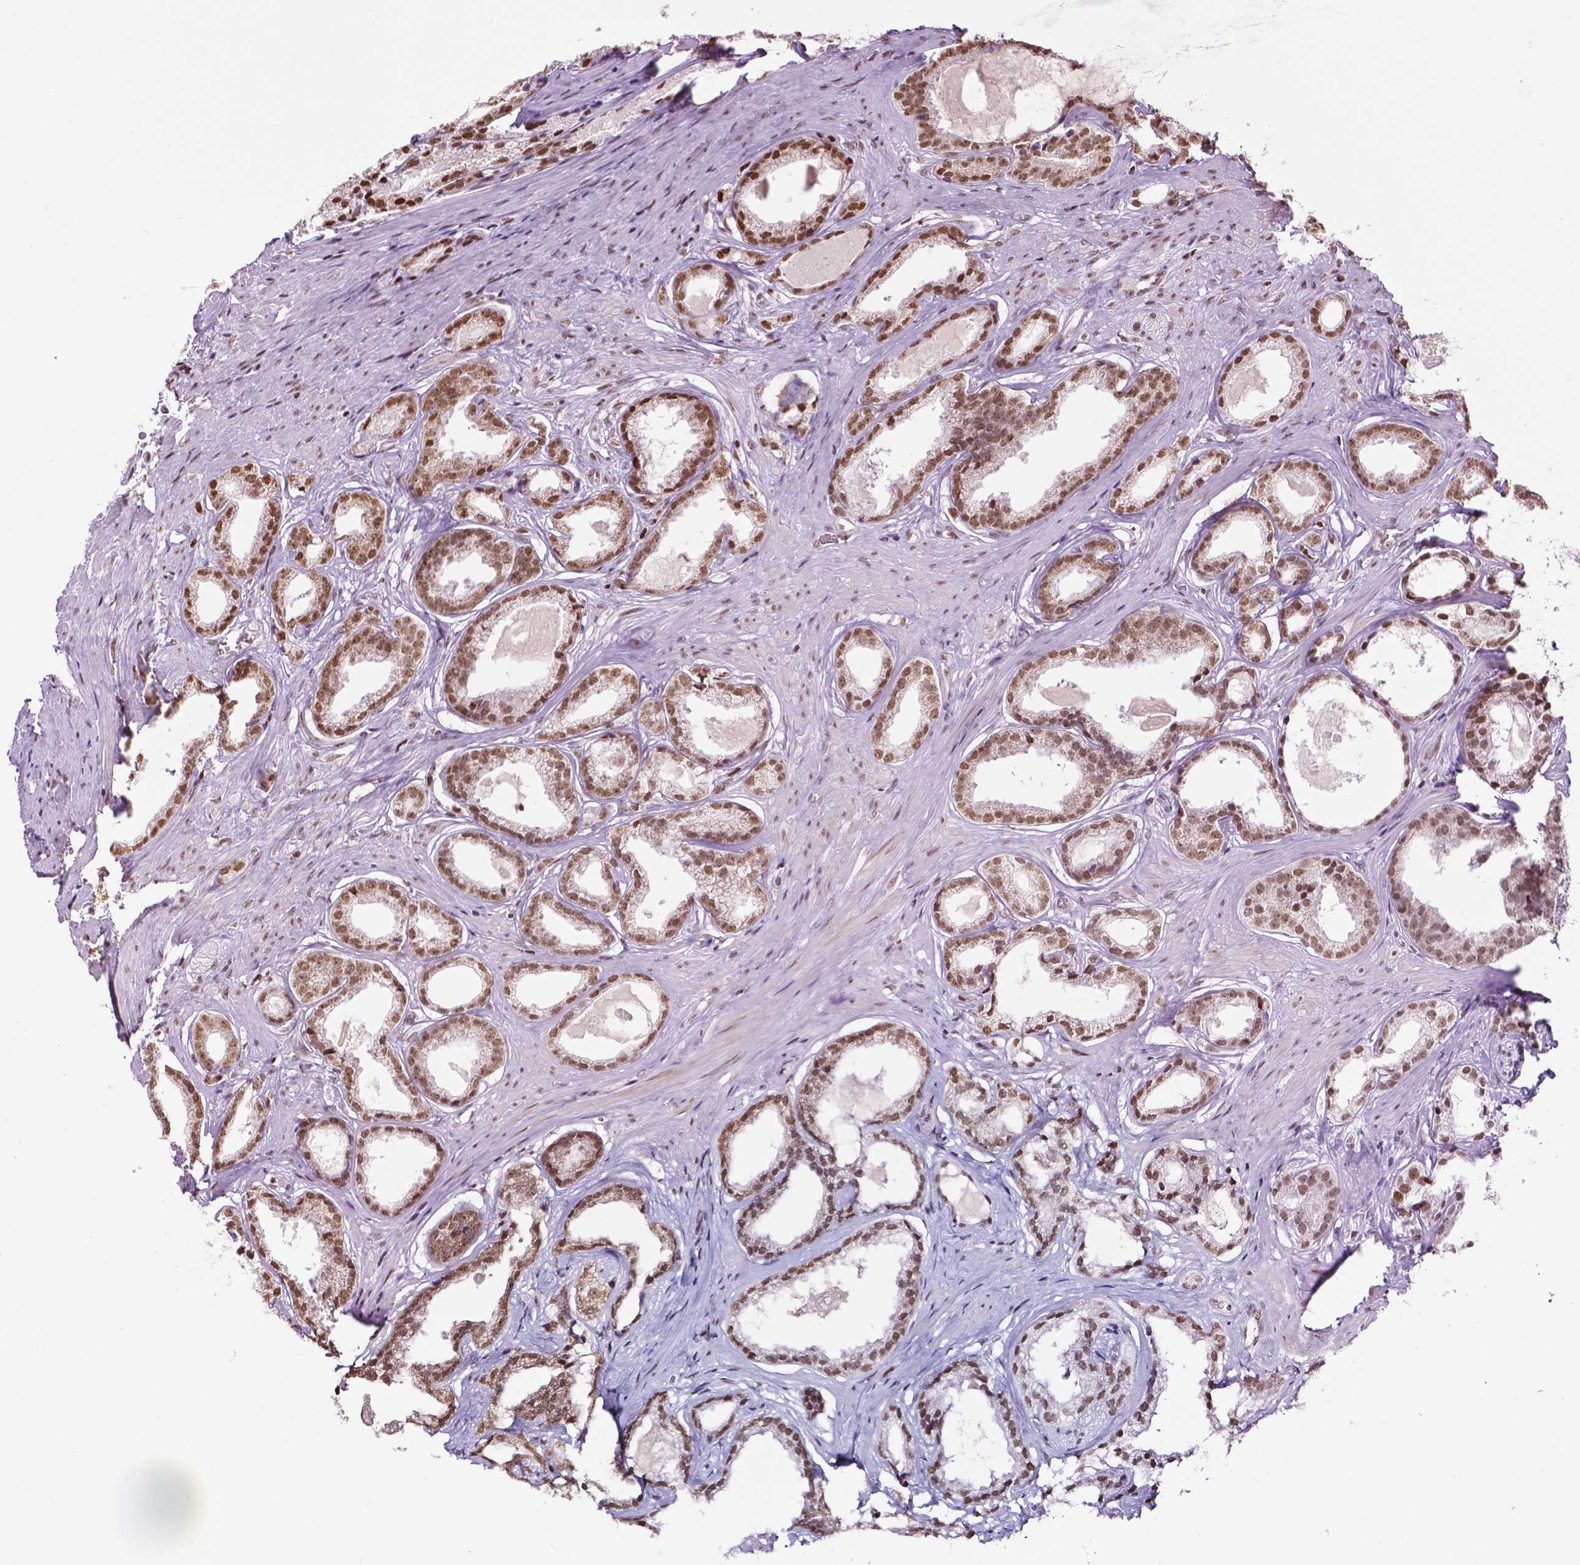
{"staining": {"intensity": "moderate", "quantity": ">75%", "location": "nuclear"}, "tissue": "prostate cancer", "cell_type": "Tumor cells", "image_type": "cancer", "snomed": [{"axis": "morphology", "description": "Adenocarcinoma, Low grade"}, {"axis": "topography", "description": "Prostate"}], "caption": "Prostate cancer (low-grade adenocarcinoma) stained for a protein (brown) displays moderate nuclear positive staining in about >75% of tumor cells.", "gene": "COL23A1", "patient": {"sex": "male", "age": 65}}